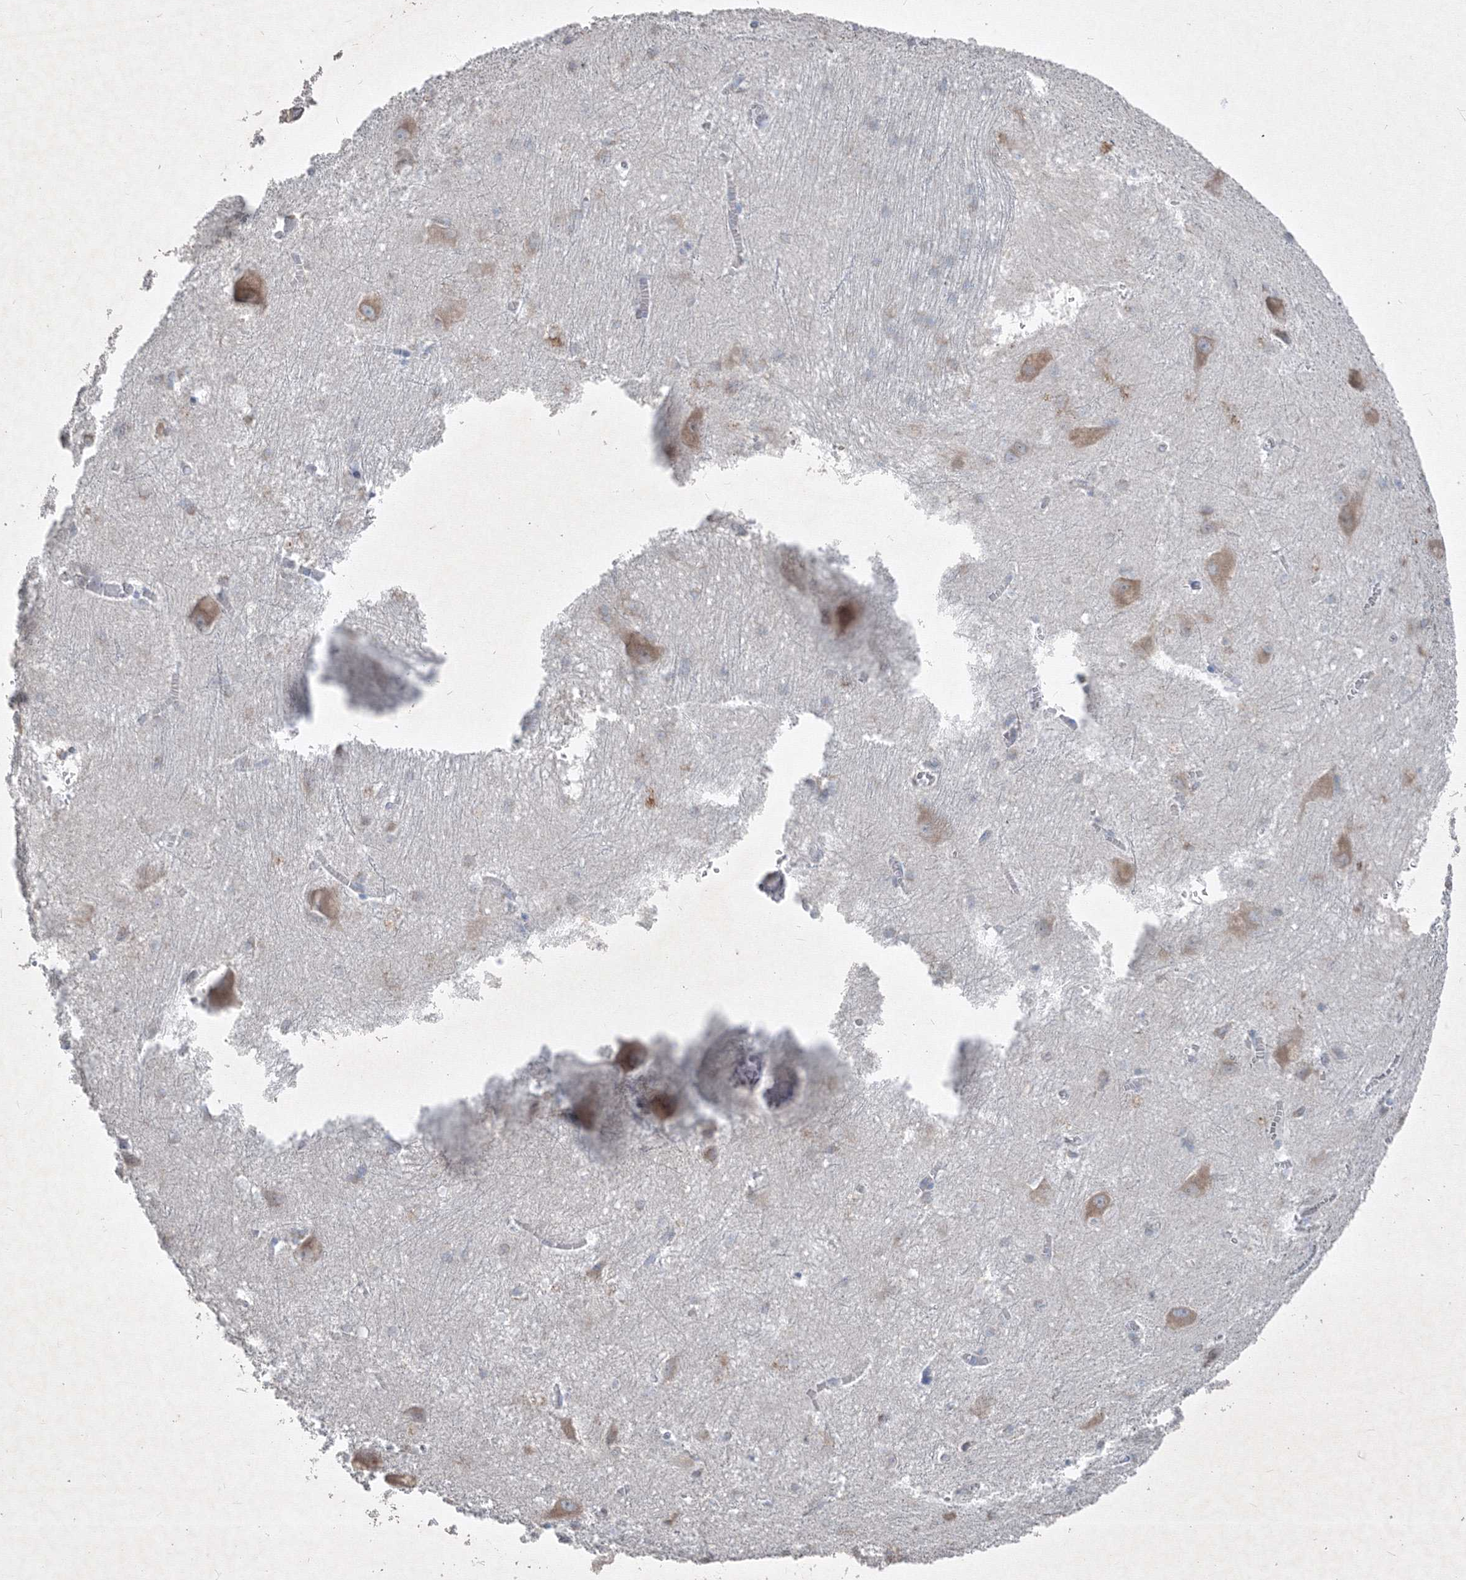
{"staining": {"intensity": "negative", "quantity": "none", "location": "none"}, "tissue": "caudate", "cell_type": "Glial cells", "image_type": "normal", "snomed": [{"axis": "morphology", "description": "Normal tissue, NOS"}, {"axis": "topography", "description": "Lateral ventricle wall"}], "caption": "A high-resolution histopathology image shows IHC staining of benign caudate, which displays no significant expression in glial cells.", "gene": "IFNAR1", "patient": {"sex": "male", "age": 37}}